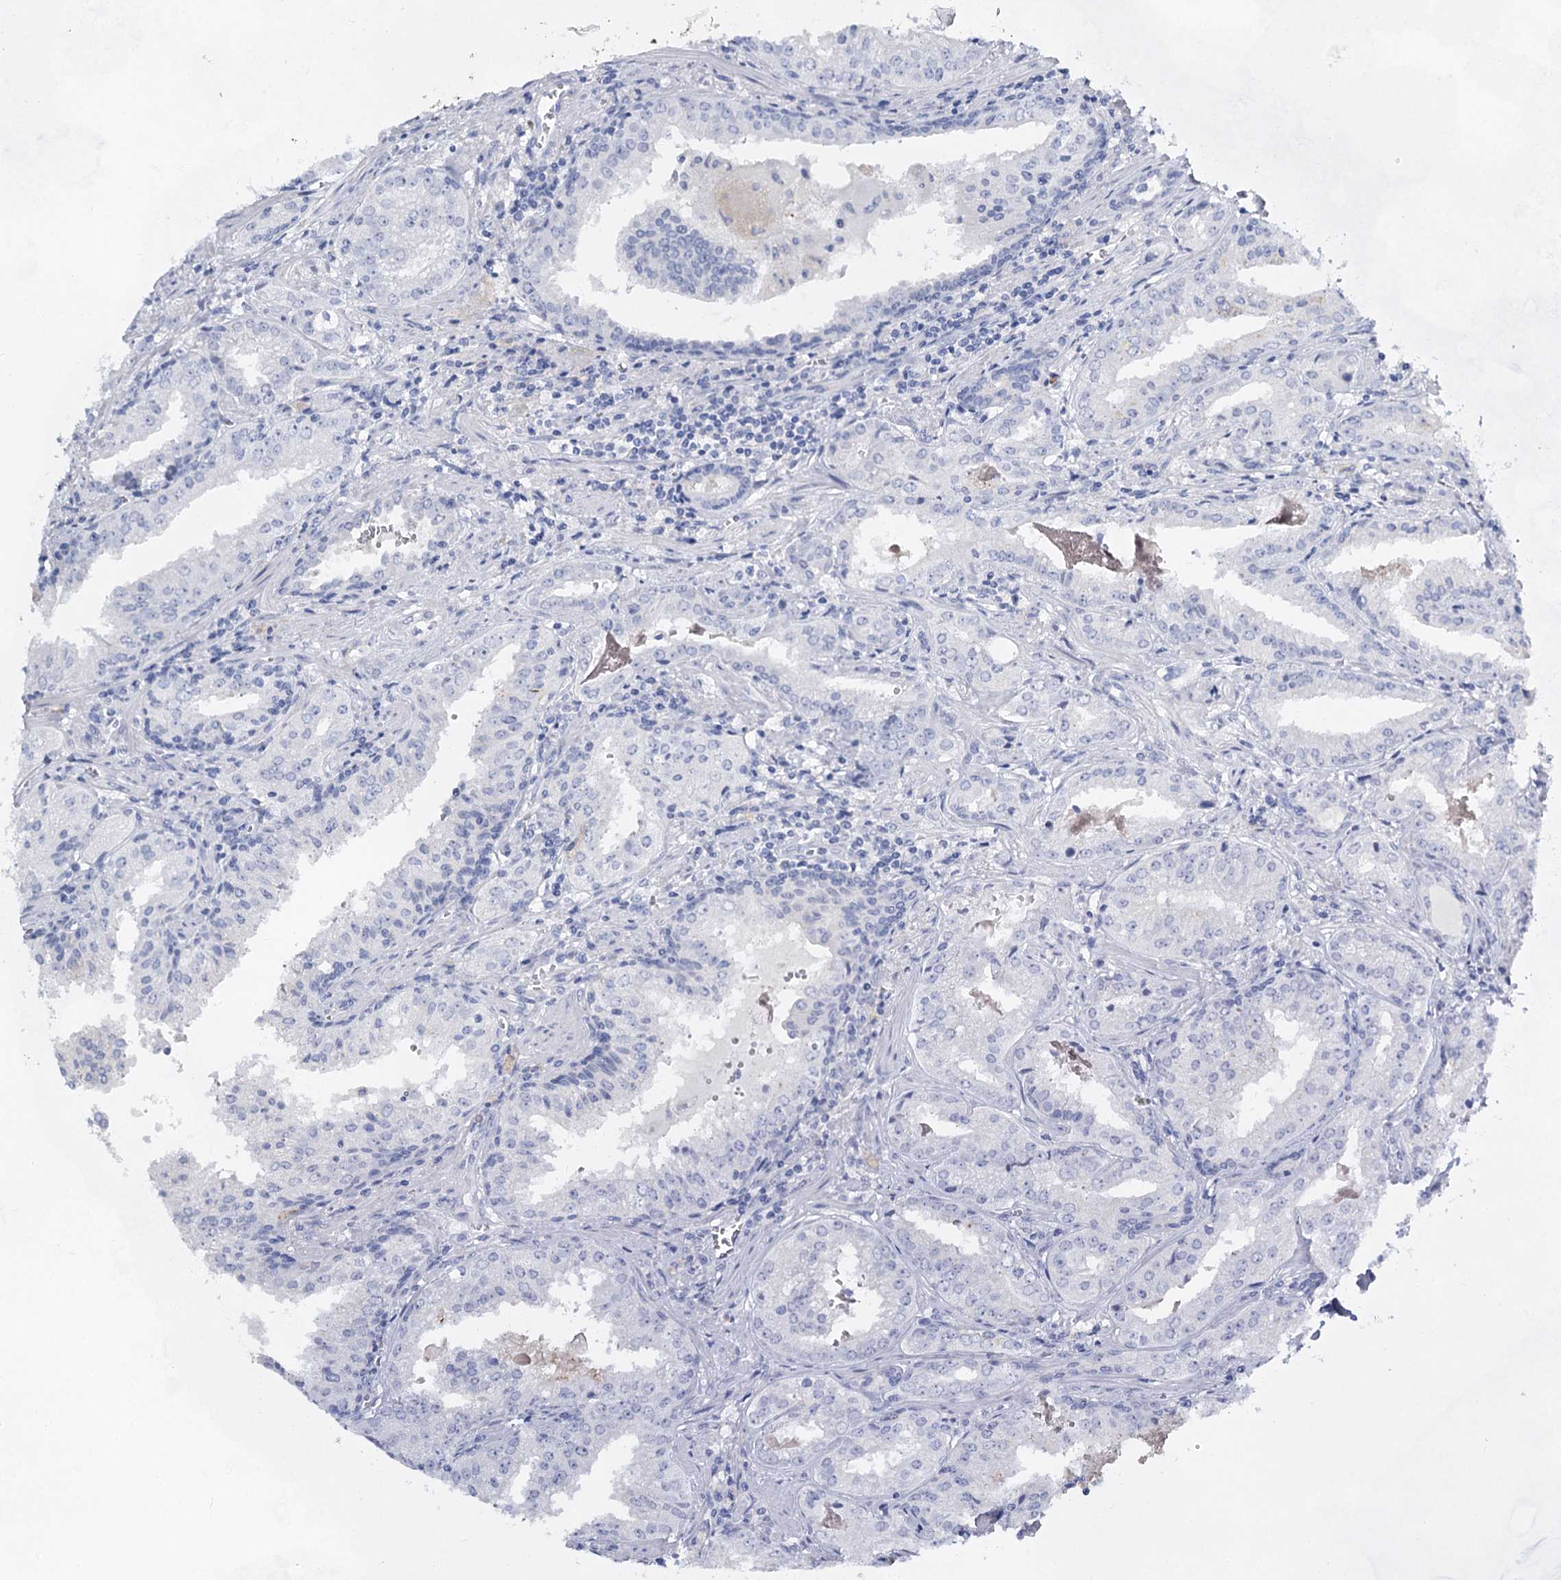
{"staining": {"intensity": "negative", "quantity": "none", "location": "none"}, "tissue": "prostate cancer", "cell_type": "Tumor cells", "image_type": "cancer", "snomed": [{"axis": "morphology", "description": "Adenocarcinoma, High grade"}, {"axis": "topography", "description": "Prostate"}], "caption": "Tumor cells are negative for protein expression in human prostate cancer (high-grade adenocarcinoma).", "gene": "SLC17A2", "patient": {"sex": "male", "age": 68}}